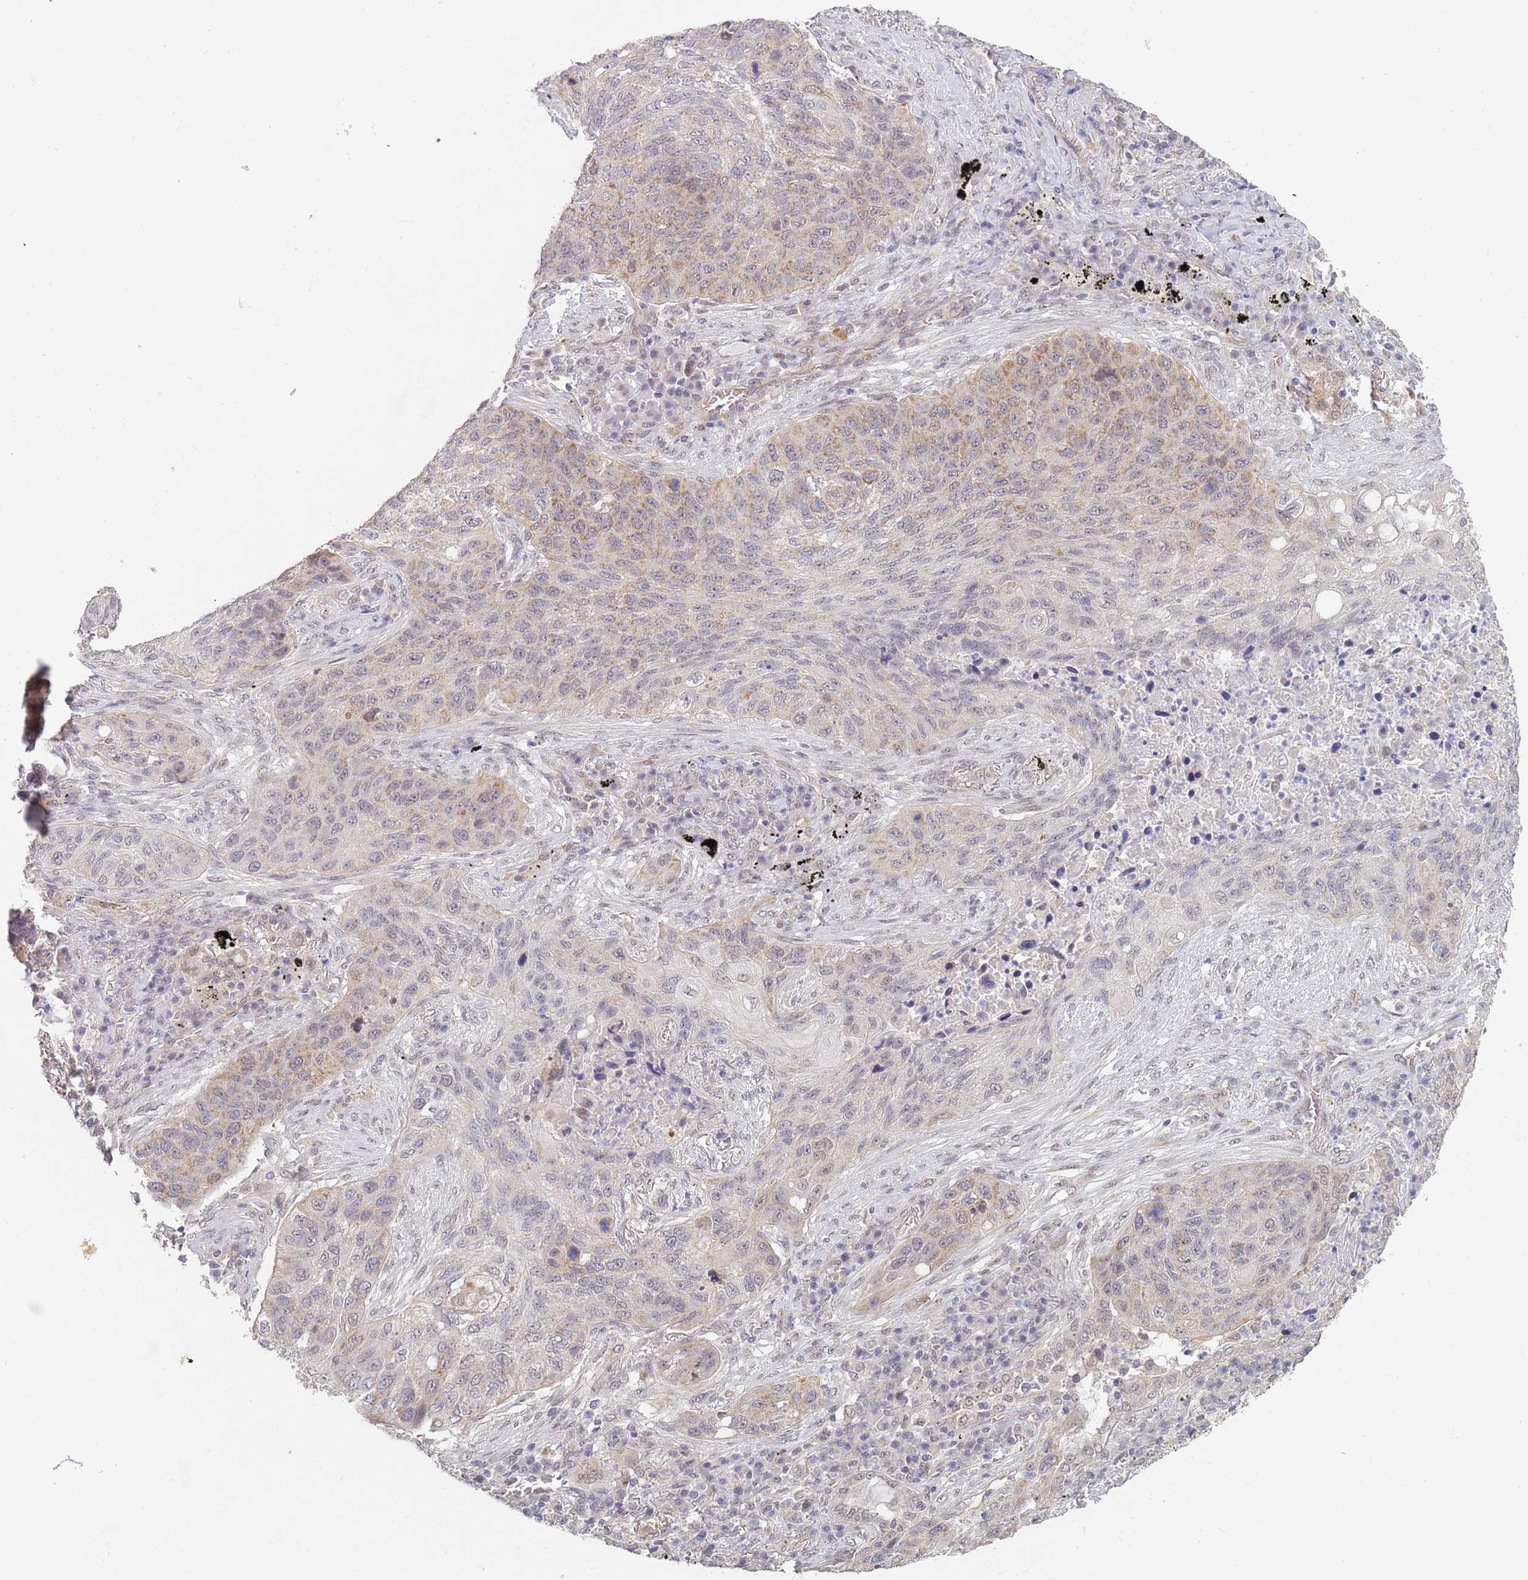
{"staining": {"intensity": "moderate", "quantity": "25%-75%", "location": "cytoplasmic/membranous"}, "tissue": "lung cancer", "cell_type": "Tumor cells", "image_type": "cancer", "snomed": [{"axis": "morphology", "description": "Squamous cell carcinoma, NOS"}, {"axis": "topography", "description": "Lung"}], "caption": "High-magnification brightfield microscopy of lung cancer stained with DAB (3,3'-diaminobenzidine) (brown) and counterstained with hematoxylin (blue). tumor cells exhibit moderate cytoplasmic/membranous staining is present in about25%-75% of cells.", "gene": "UQCC3", "patient": {"sex": "female", "age": 63}}